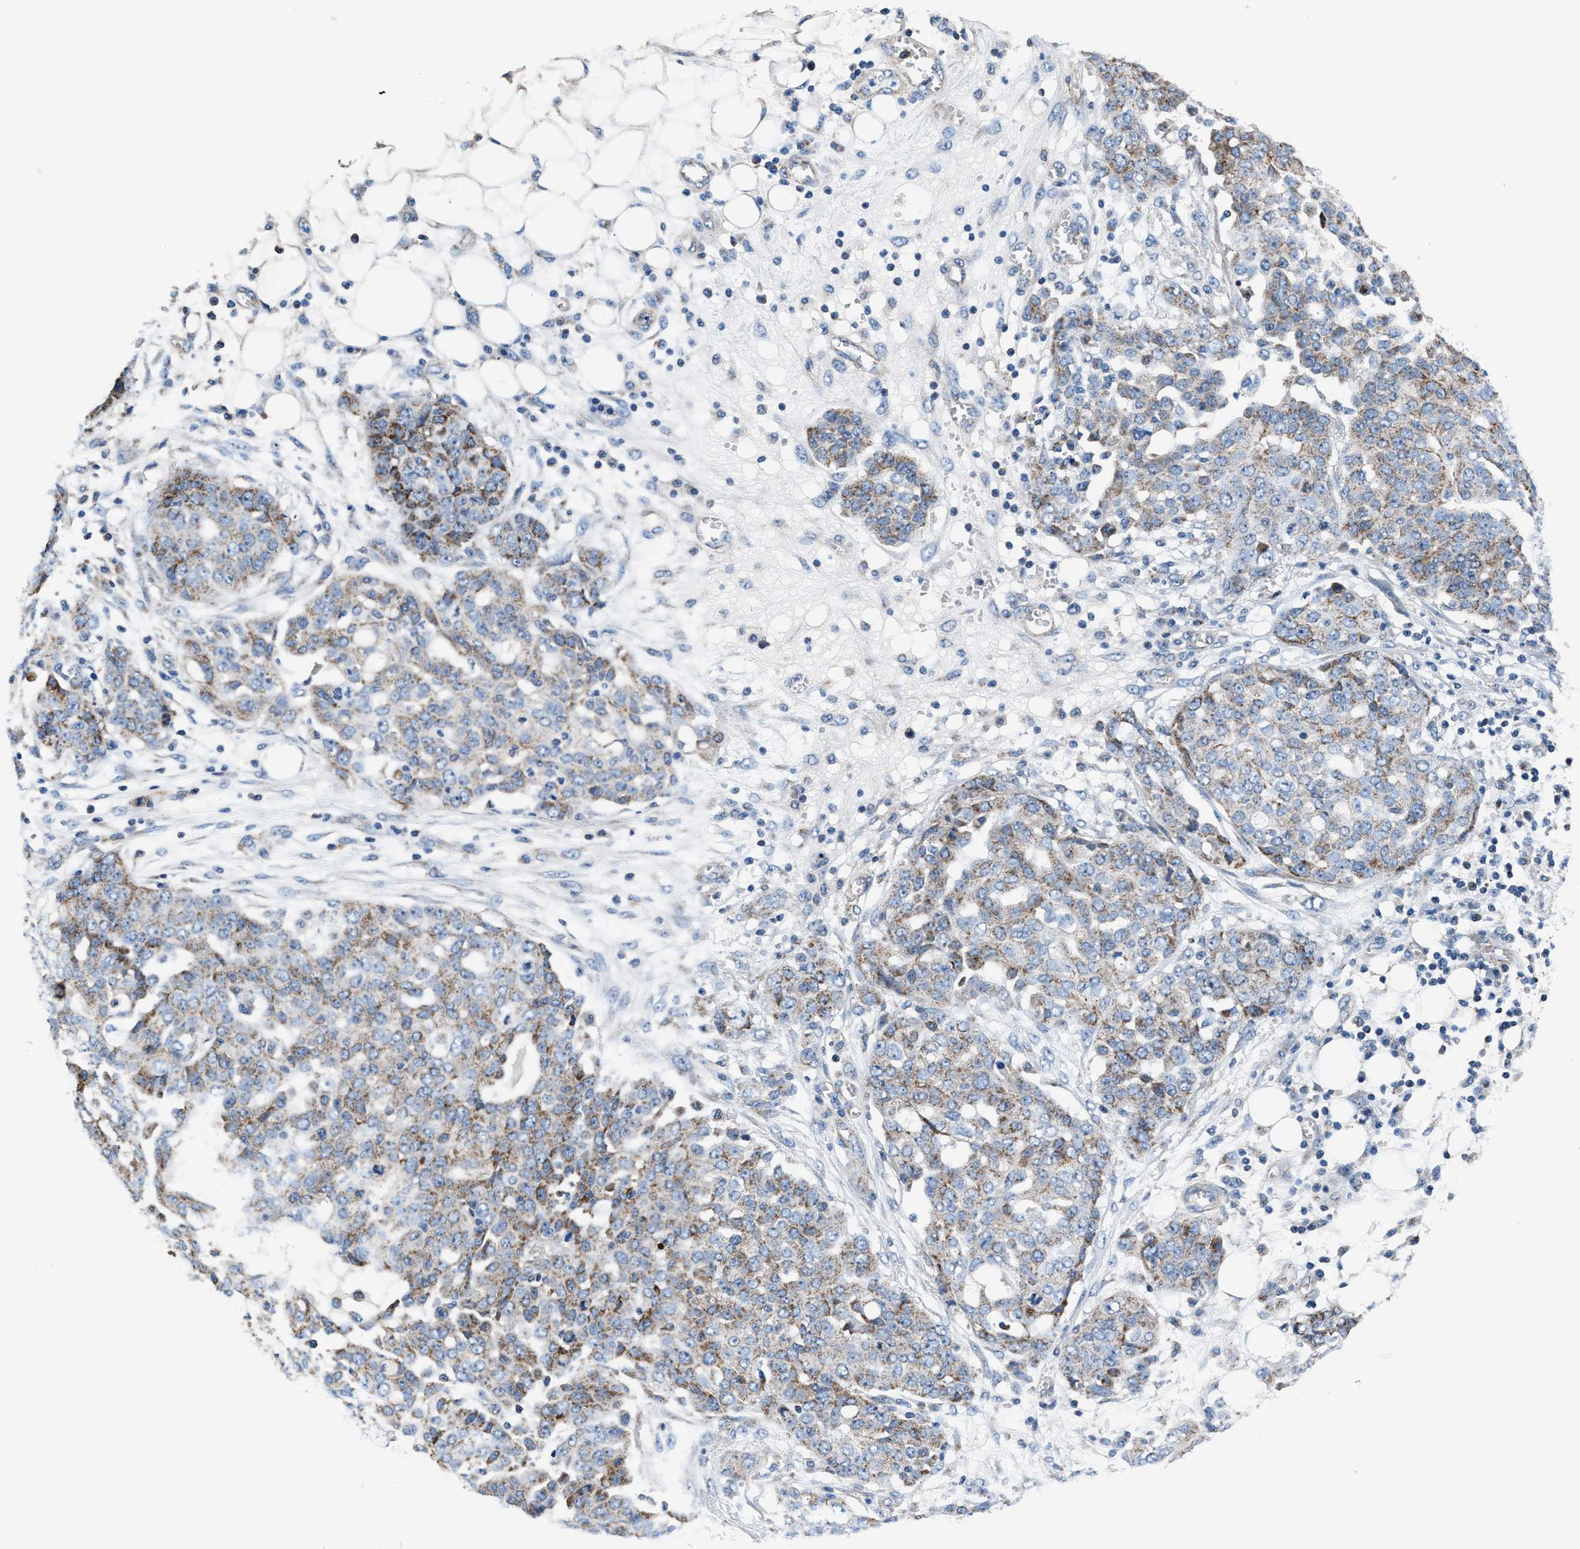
{"staining": {"intensity": "moderate", "quantity": ">75%", "location": "cytoplasmic/membranous"}, "tissue": "ovarian cancer", "cell_type": "Tumor cells", "image_type": "cancer", "snomed": [{"axis": "morphology", "description": "Cystadenocarcinoma, serous, NOS"}, {"axis": "topography", "description": "Soft tissue"}, {"axis": "topography", "description": "Ovary"}], "caption": "Moderate cytoplasmic/membranous expression for a protein is appreciated in about >75% of tumor cells of ovarian cancer (serous cystadenocarcinoma) using IHC.", "gene": "NKTR", "patient": {"sex": "female", "age": 57}}